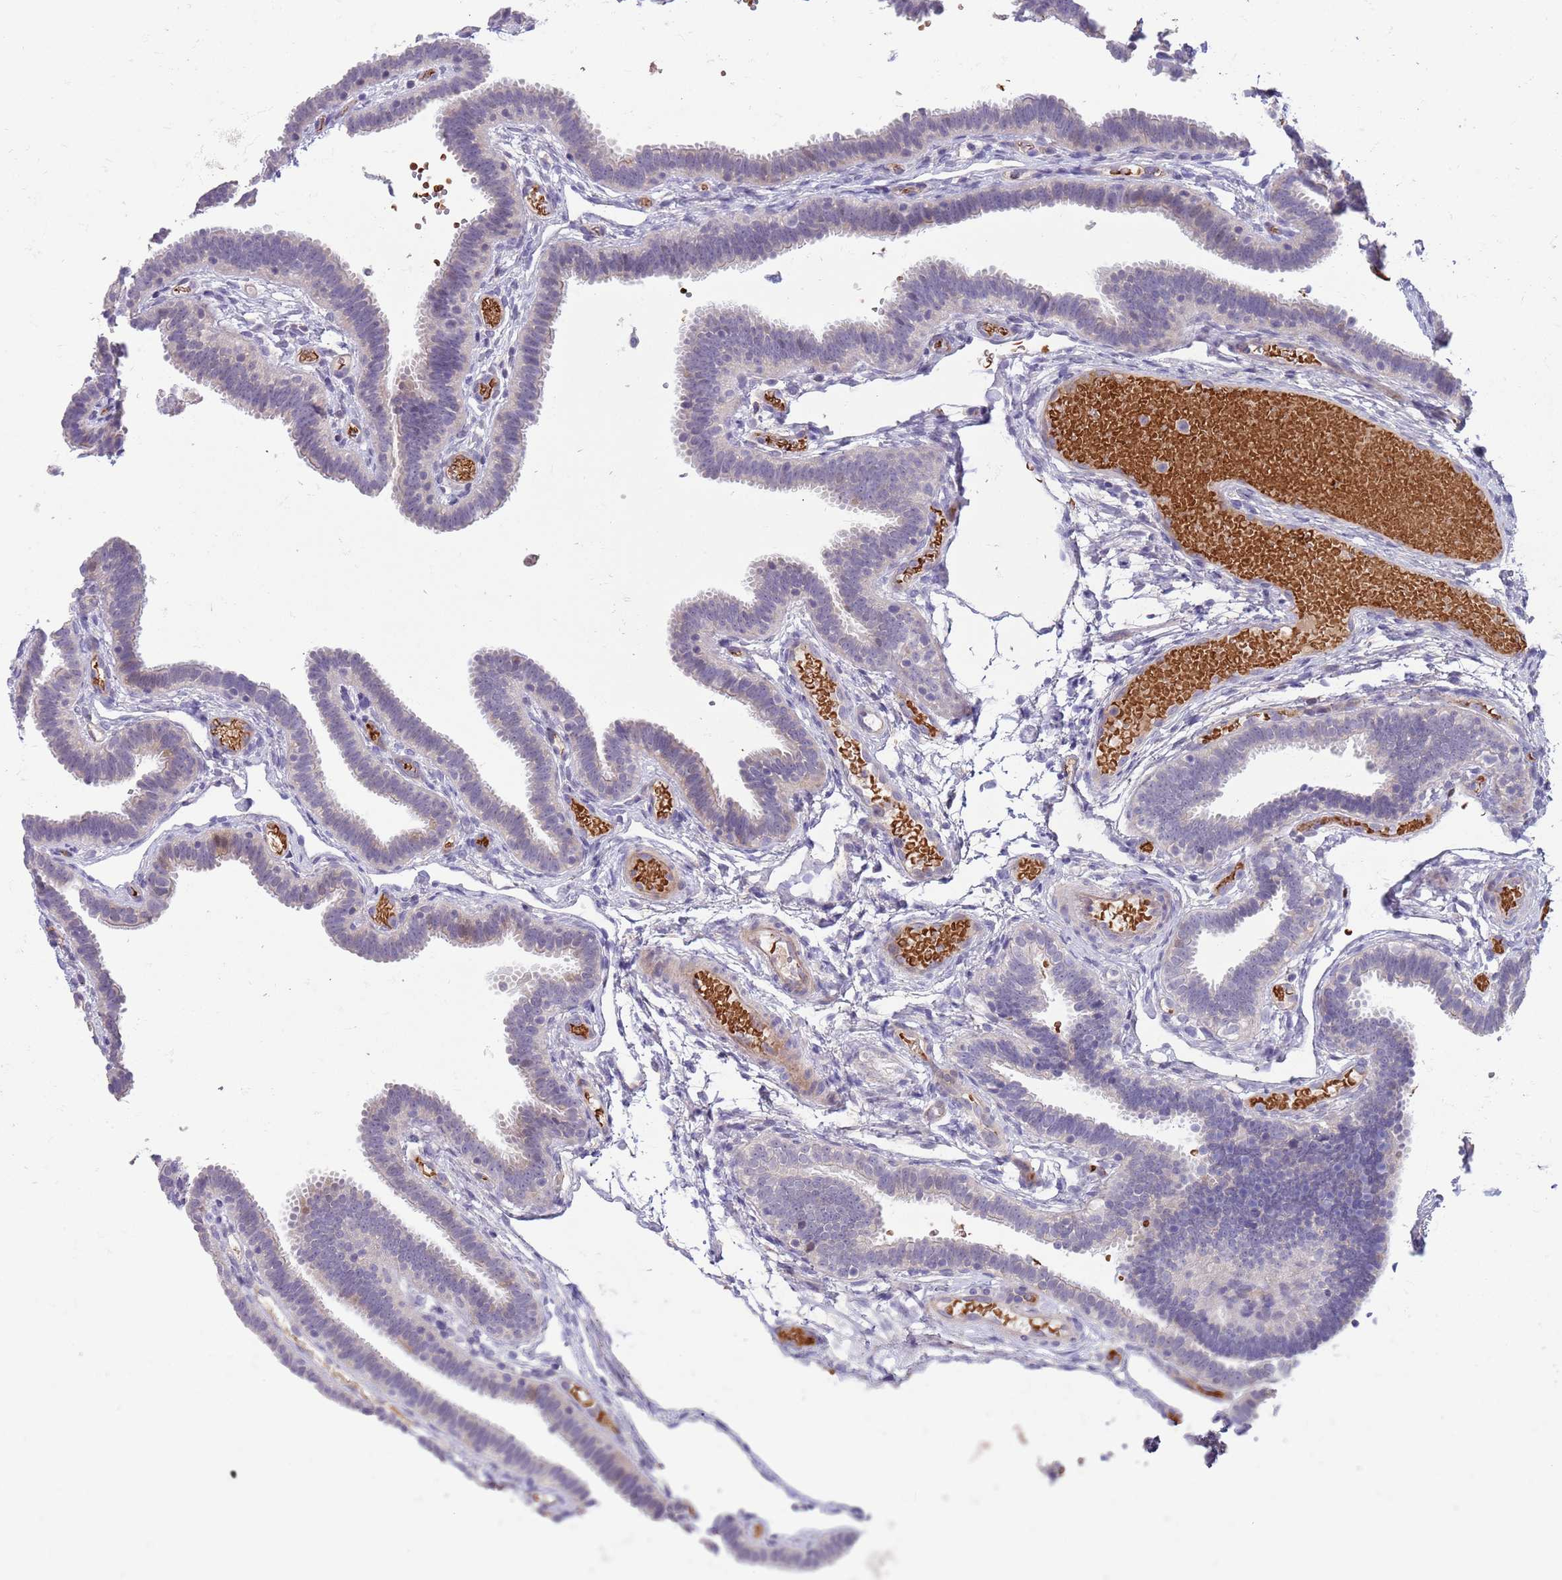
{"staining": {"intensity": "negative", "quantity": "none", "location": "none"}, "tissue": "fallopian tube", "cell_type": "Glandular cells", "image_type": "normal", "snomed": [{"axis": "morphology", "description": "Normal tissue, NOS"}, {"axis": "topography", "description": "Fallopian tube"}], "caption": "Immunohistochemistry (IHC) histopathology image of normal fallopian tube stained for a protein (brown), which demonstrates no positivity in glandular cells. (DAB IHC visualized using brightfield microscopy, high magnification).", "gene": "ZNF14", "patient": {"sex": "female", "age": 37}}